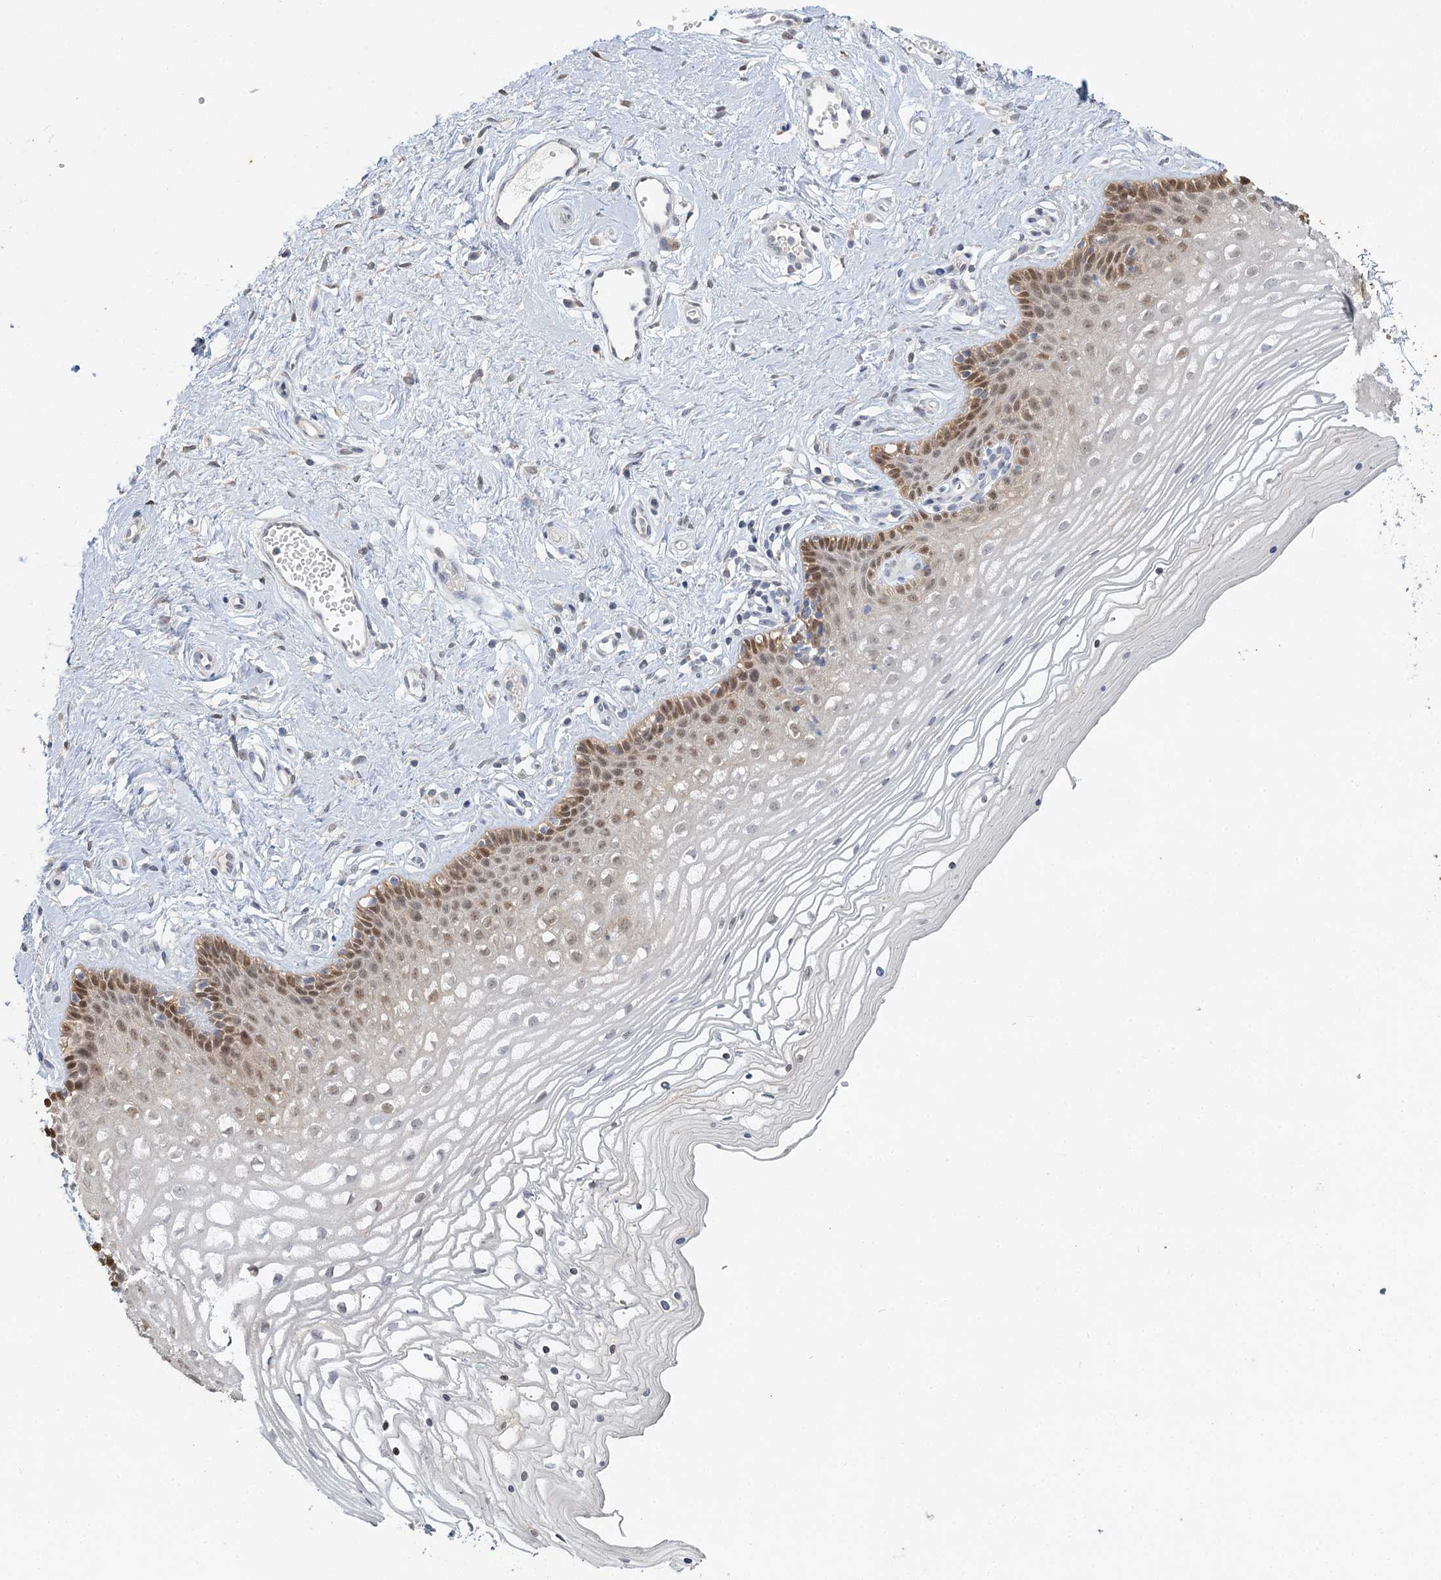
{"staining": {"intensity": "moderate", "quantity": "25%-75%", "location": "nuclear"}, "tissue": "vagina", "cell_type": "Squamous epithelial cells", "image_type": "normal", "snomed": [{"axis": "morphology", "description": "Normal tissue, NOS"}, {"axis": "topography", "description": "Vagina"}], "caption": "Immunohistochemistry (IHC) (DAB (3,3'-diaminobenzidine)) staining of normal vagina reveals moderate nuclear protein staining in about 25%-75% of squamous epithelial cells. Ihc stains the protein of interest in brown and the nuclei are stained blue.", "gene": "MYO7B", "patient": {"sex": "female", "age": 46}}